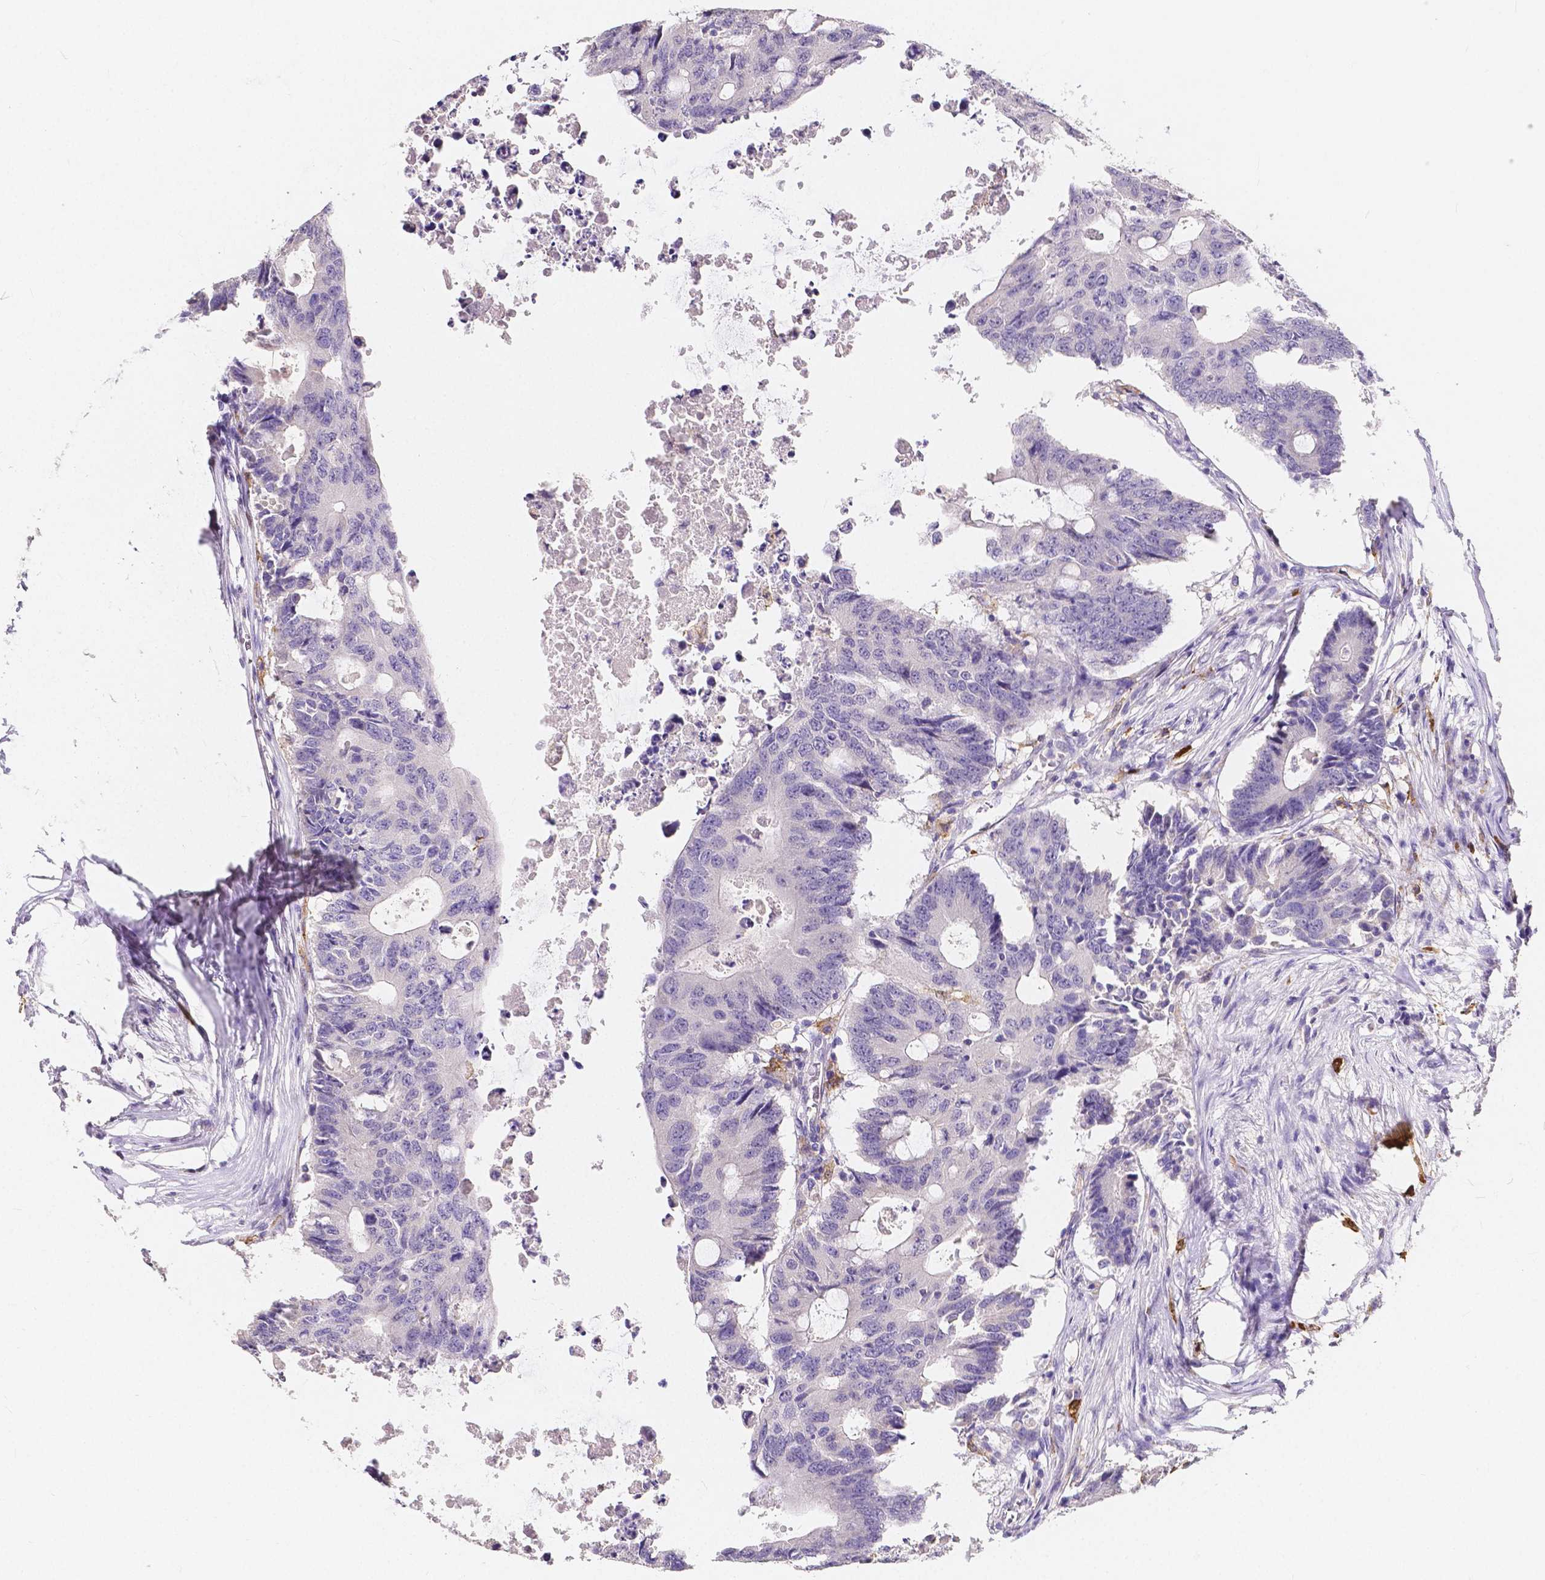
{"staining": {"intensity": "negative", "quantity": "none", "location": "none"}, "tissue": "colorectal cancer", "cell_type": "Tumor cells", "image_type": "cancer", "snomed": [{"axis": "morphology", "description": "Adenocarcinoma, NOS"}, {"axis": "topography", "description": "Colon"}], "caption": "There is no significant positivity in tumor cells of colorectal cancer (adenocarcinoma).", "gene": "ACP5", "patient": {"sex": "male", "age": 71}}